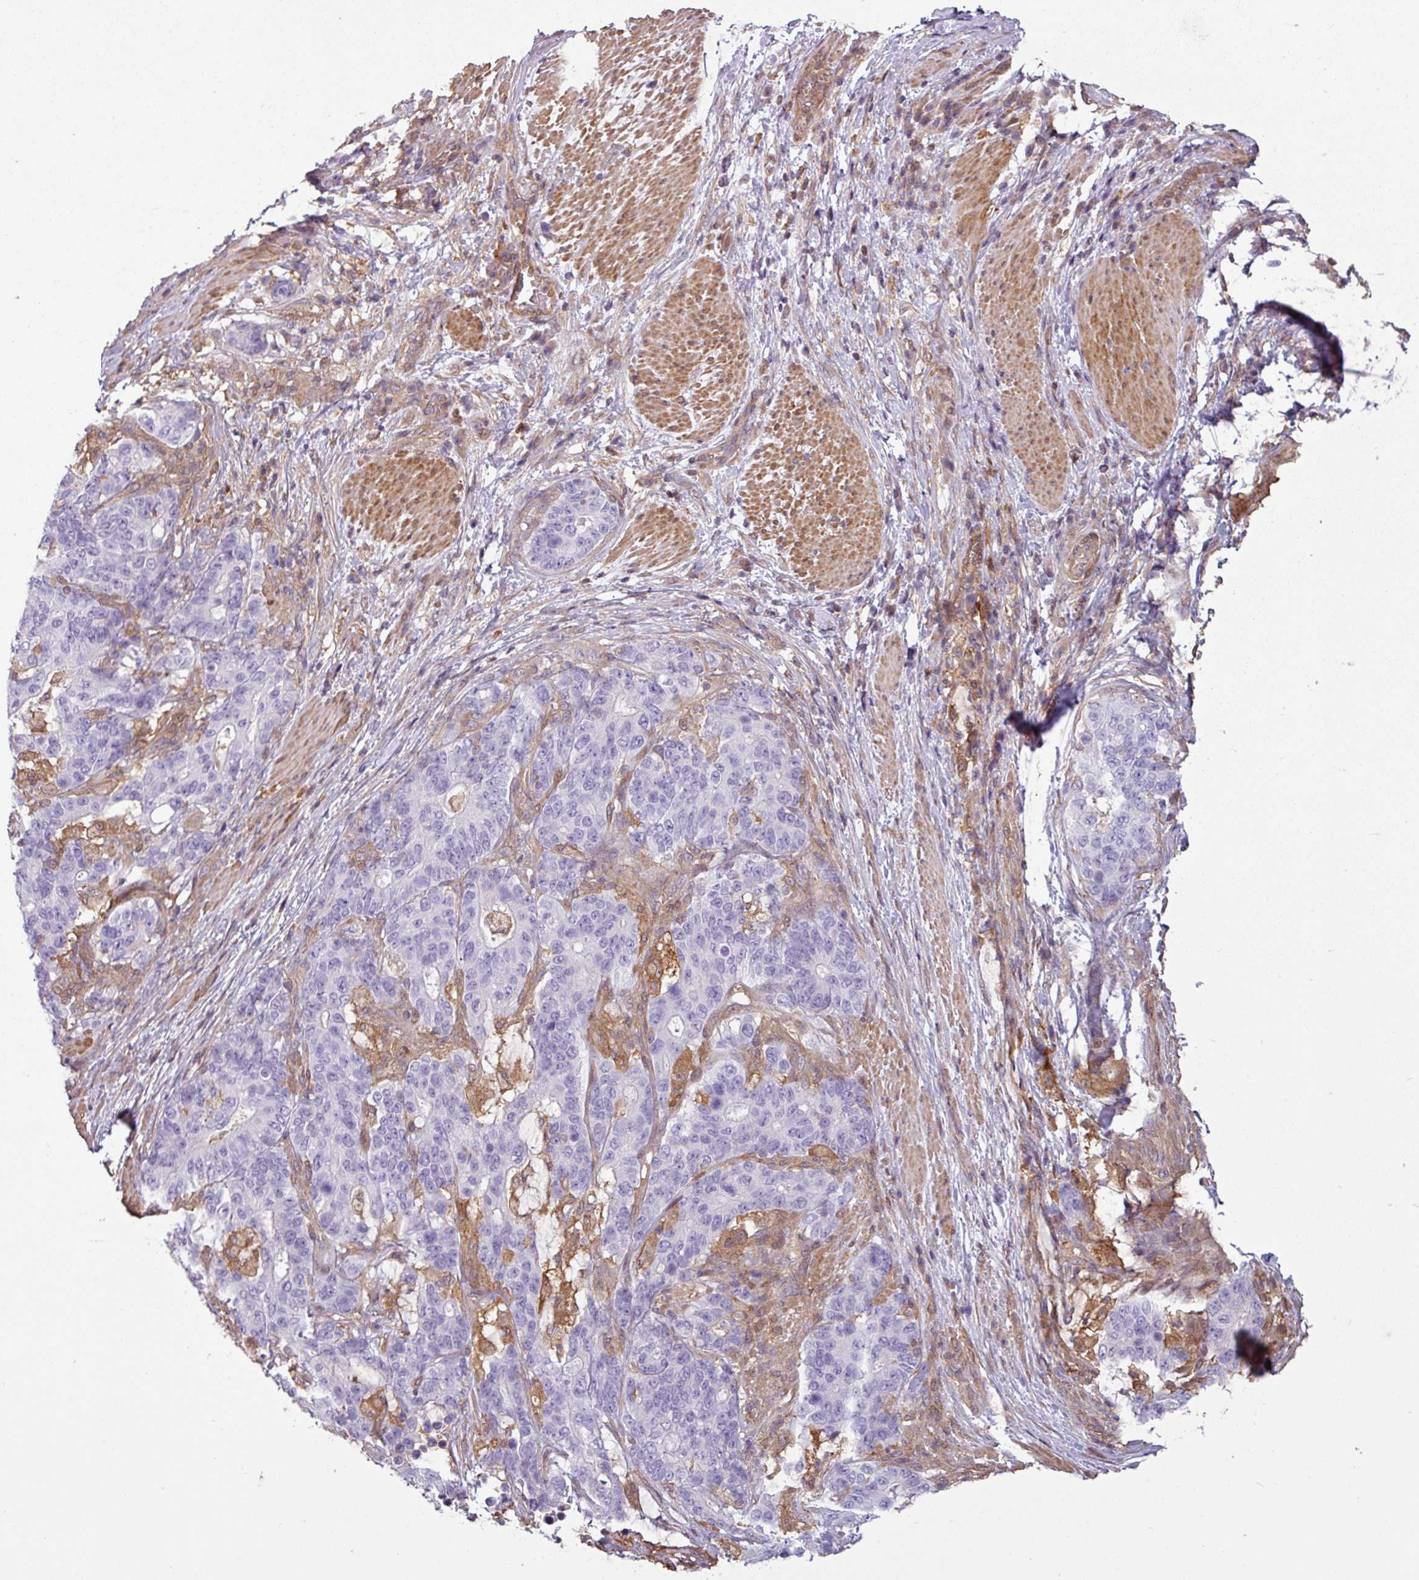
{"staining": {"intensity": "negative", "quantity": "none", "location": "none"}, "tissue": "stomach cancer", "cell_type": "Tumor cells", "image_type": "cancer", "snomed": [{"axis": "morphology", "description": "Normal tissue, NOS"}, {"axis": "morphology", "description": "Adenocarcinoma, NOS"}, {"axis": "topography", "description": "Stomach"}], "caption": "Immunohistochemistry photomicrograph of human stomach adenocarcinoma stained for a protein (brown), which demonstrates no positivity in tumor cells.", "gene": "SH3BGRL", "patient": {"sex": "female", "age": 64}}